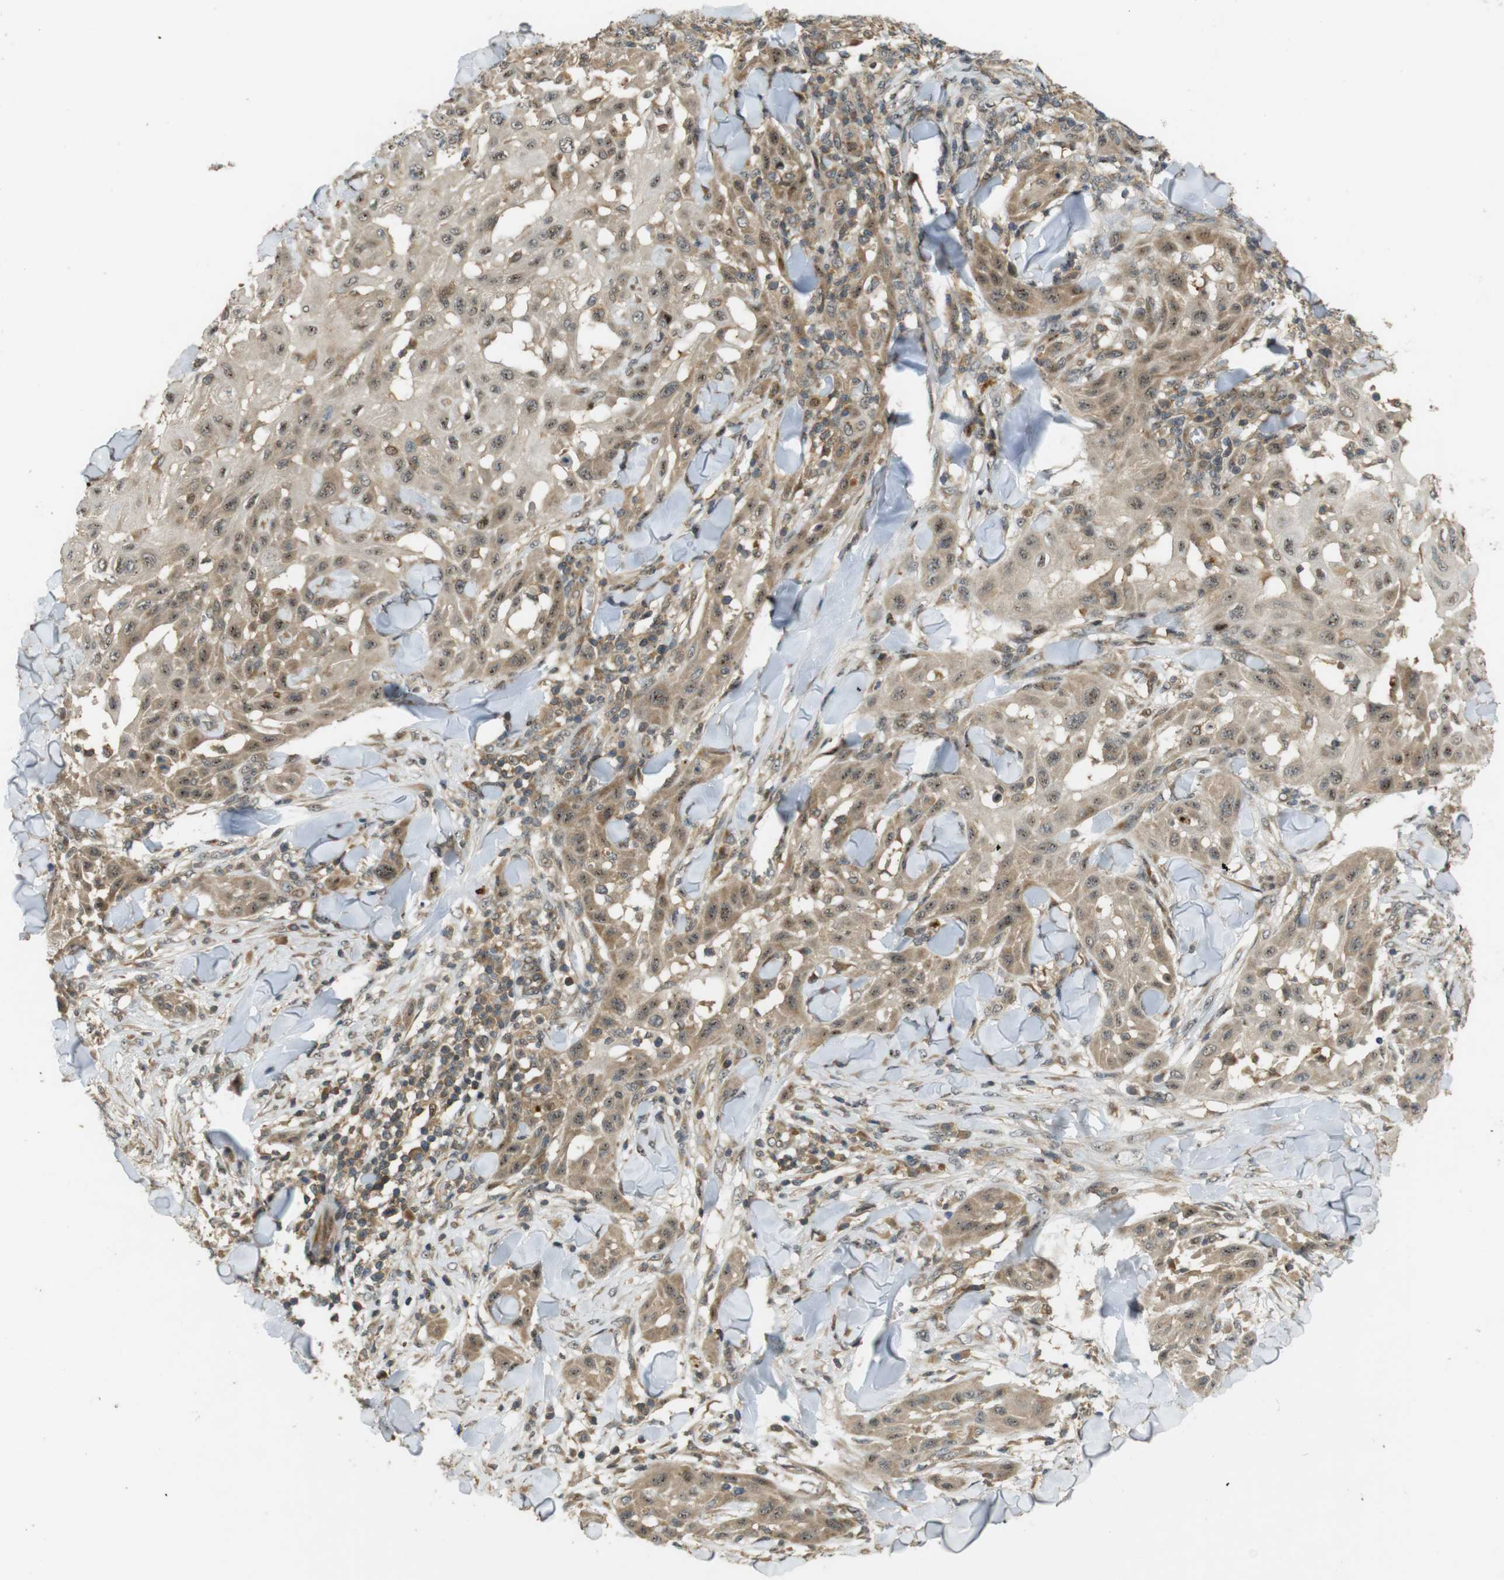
{"staining": {"intensity": "moderate", "quantity": ">75%", "location": "cytoplasmic/membranous,nuclear"}, "tissue": "skin cancer", "cell_type": "Tumor cells", "image_type": "cancer", "snomed": [{"axis": "morphology", "description": "Squamous cell carcinoma, NOS"}, {"axis": "topography", "description": "Skin"}], "caption": "Approximately >75% of tumor cells in human squamous cell carcinoma (skin) reveal moderate cytoplasmic/membranous and nuclear protein staining as visualized by brown immunohistochemical staining.", "gene": "TMX3", "patient": {"sex": "male", "age": 24}}